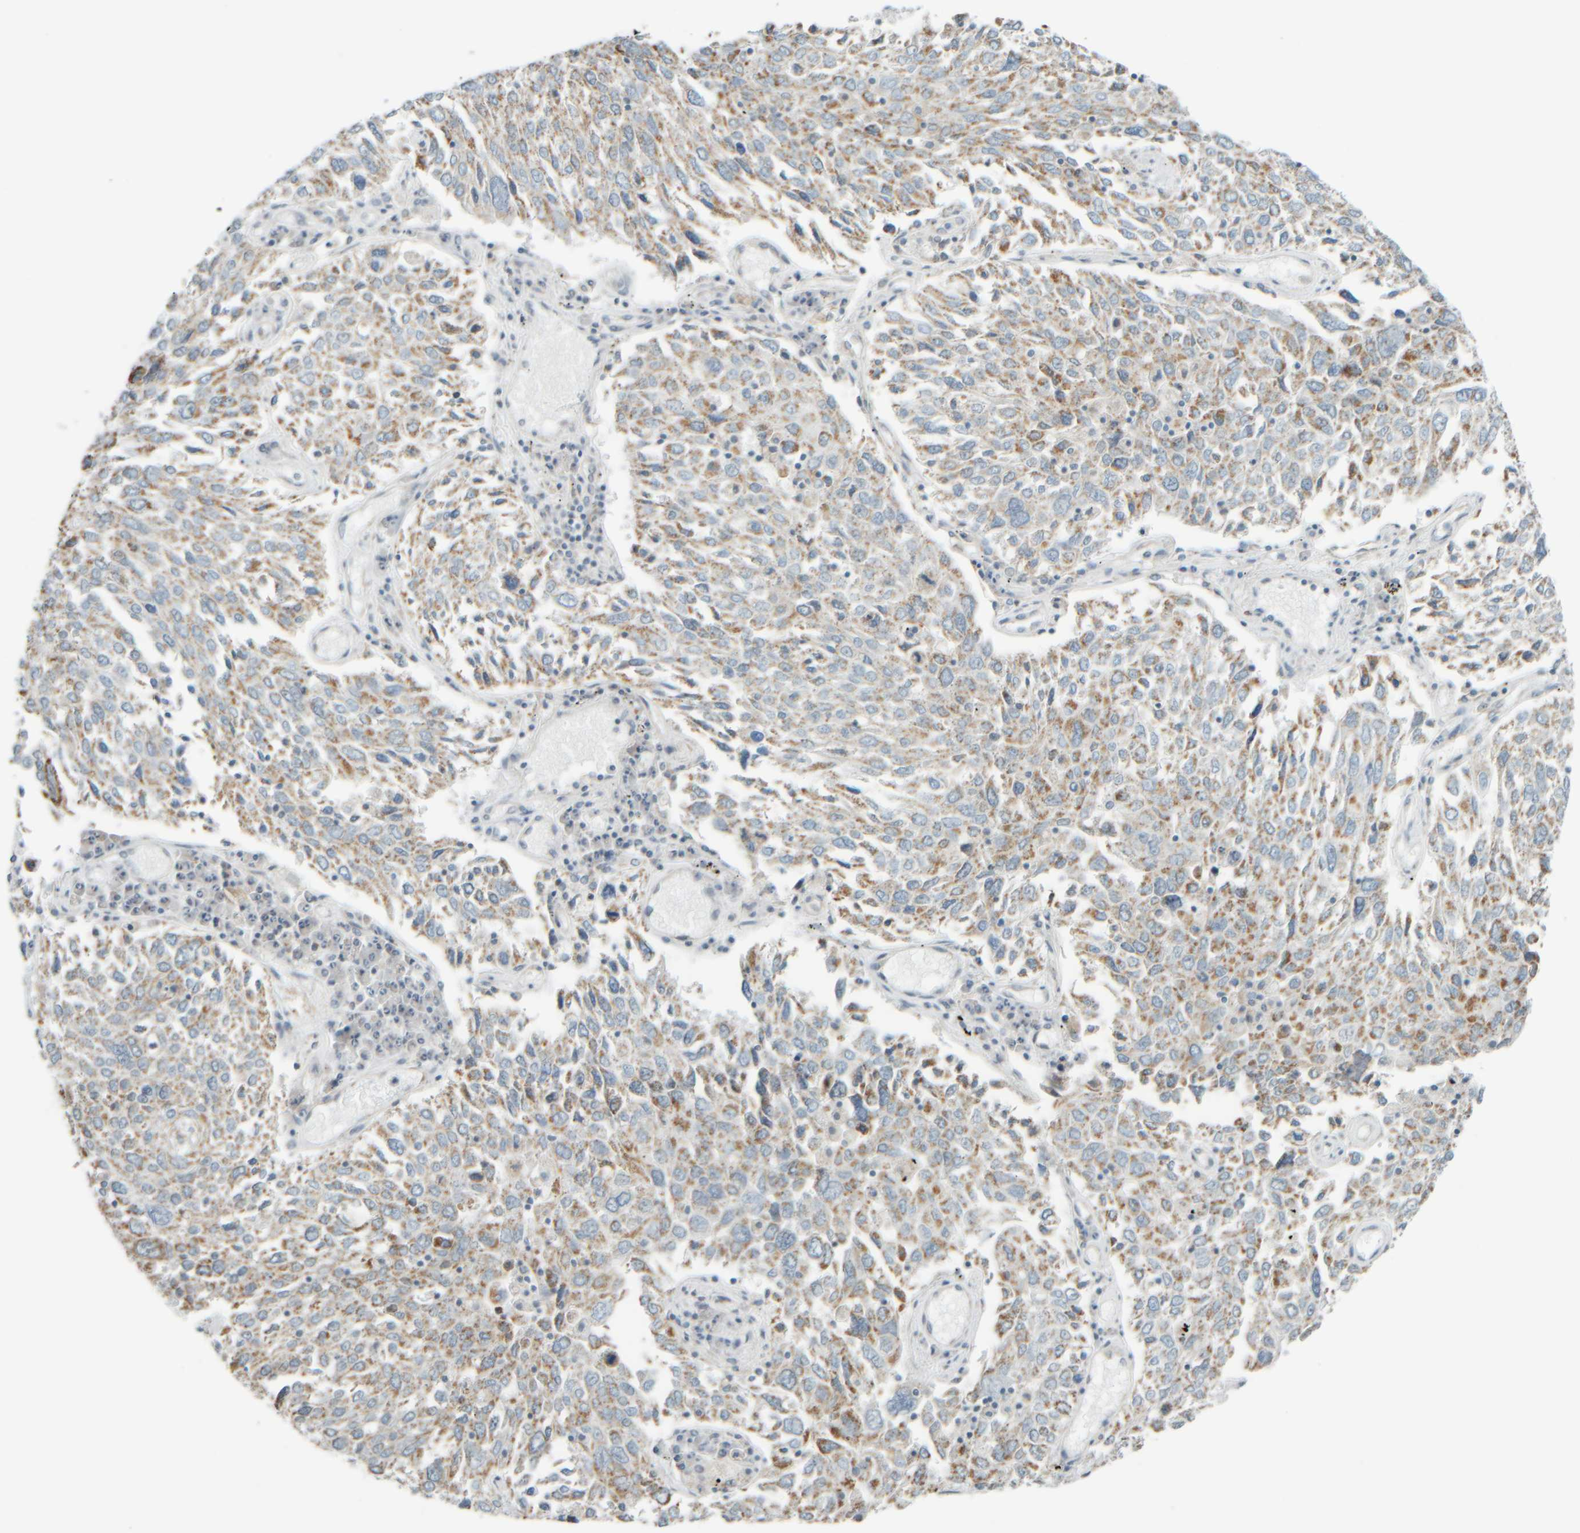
{"staining": {"intensity": "moderate", "quantity": "25%-75%", "location": "cytoplasmic/membranous"}, "tissue": "lung cancer", "cell_type": "Tumor cells", "image_type": "cancer", "snomed": [{"axis": "morphology", "description": "Squamous cell carcinoma, NOS"}, {"axis": "topography", "description": "Lung"}], "caption": "Immunohistochemical staining of human lung squamous cell carcinoma demonstrates medium levels of moderate cytoplasmic/membranous staining in approximately 25%-75% of tumor cells.", "gene": "PTGES3L-AARSD1", "patient": {"sex": "male", "age": 65}}